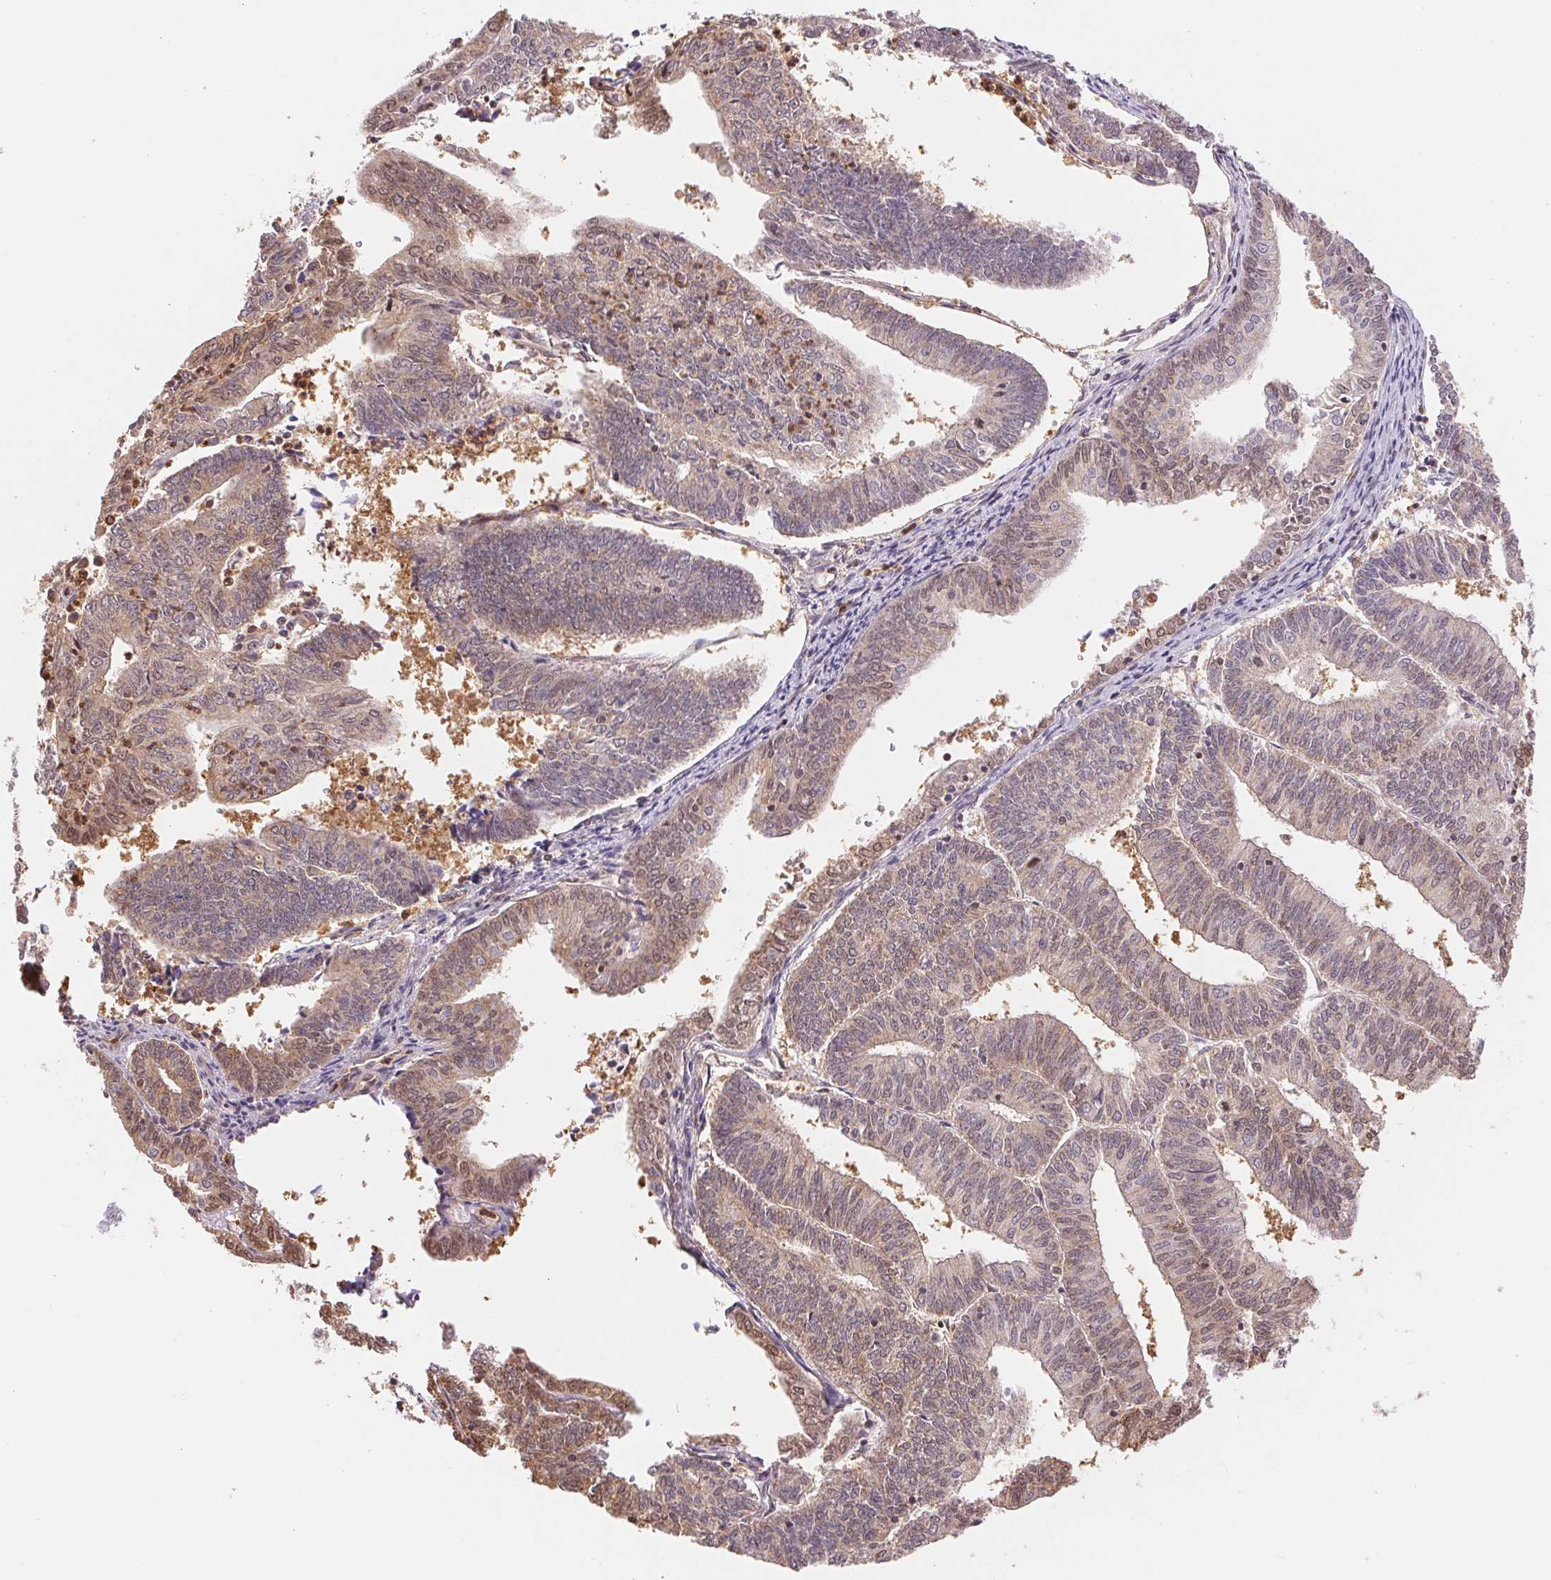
{"staining": {"intensity": "weak", "quantity": "25%-75%", "location": "cytoplasmic/membranous,nuclear"}, "tissue": "endometrial cancer", "cell_type": "Tumor cells", "image_type": "cancer", "snomed": [{"axis": "morphology", "description": "Adenocarcinoma, NOS"}, {"axis": "topography", "description": "Endometrium"}], "caption": "Immunohistochemistry (DAB) staining of human endometrial adenocarcinoma demonstrates weak cytoplasmic/membranous and nuclear protein positivity in approximately 25%-75% of tumor cells.", "gene": "CDC123", "patient": {"sex": "female", "age": 61}}